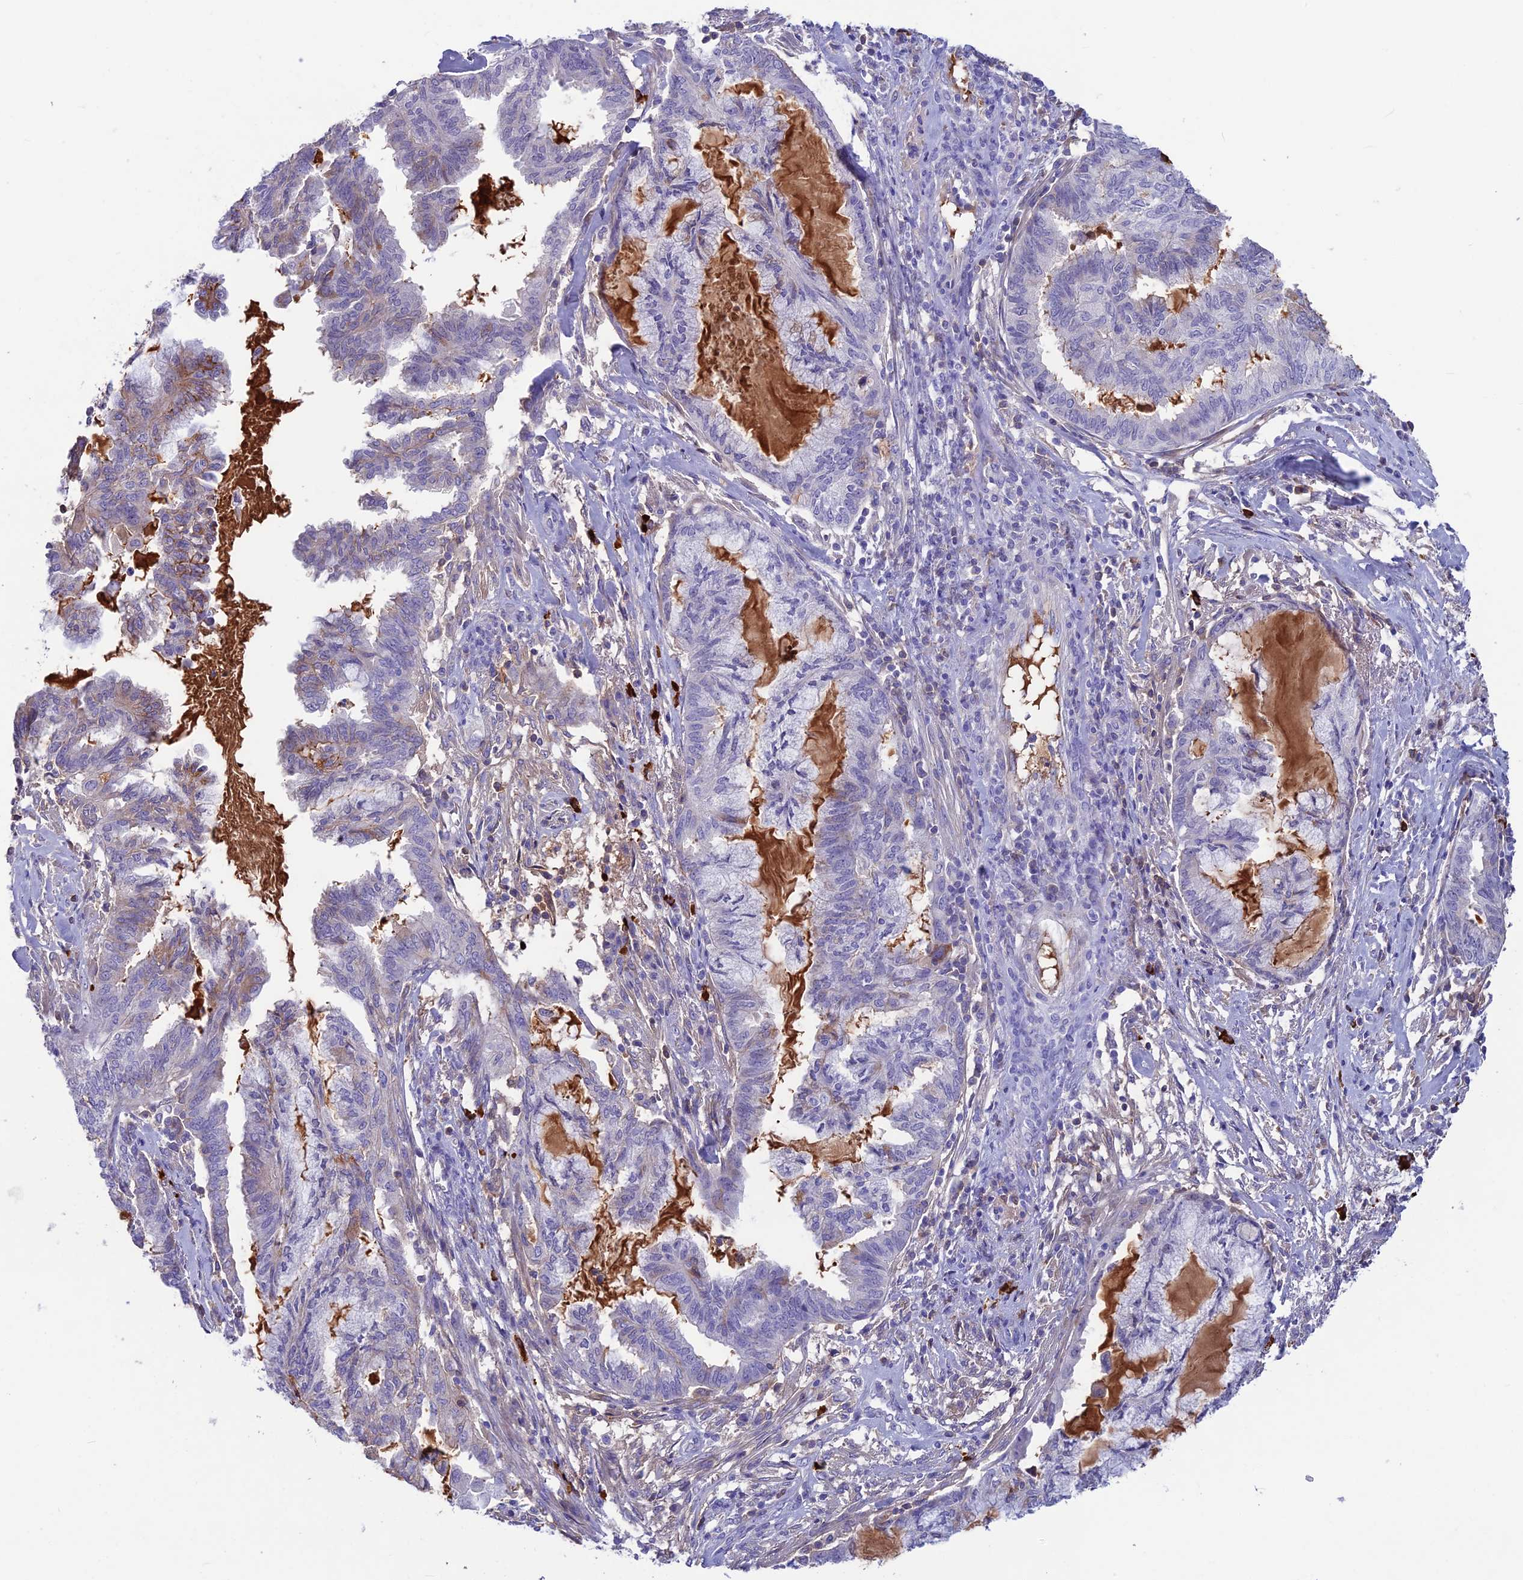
{"staining": {"intensity": "weak", "quantity": "<25%", "location": "cytoplasmic/membranous"}, "tissue": "endometrial cancer", "cell_type": "Tumor cells", "image_type": "cancer", "snomed": [{"axis": "morphology", "description": "Adenocarcinoma, NOS"}, {"axis": "topography", "description": "Endometrium"}], "caption": "Micrograph shows no protein expression in tumor cells of endometrial adenocarcinoma tissue.", "gene": "SNAP91", "patient": {"sex": "female", "age": 86}}